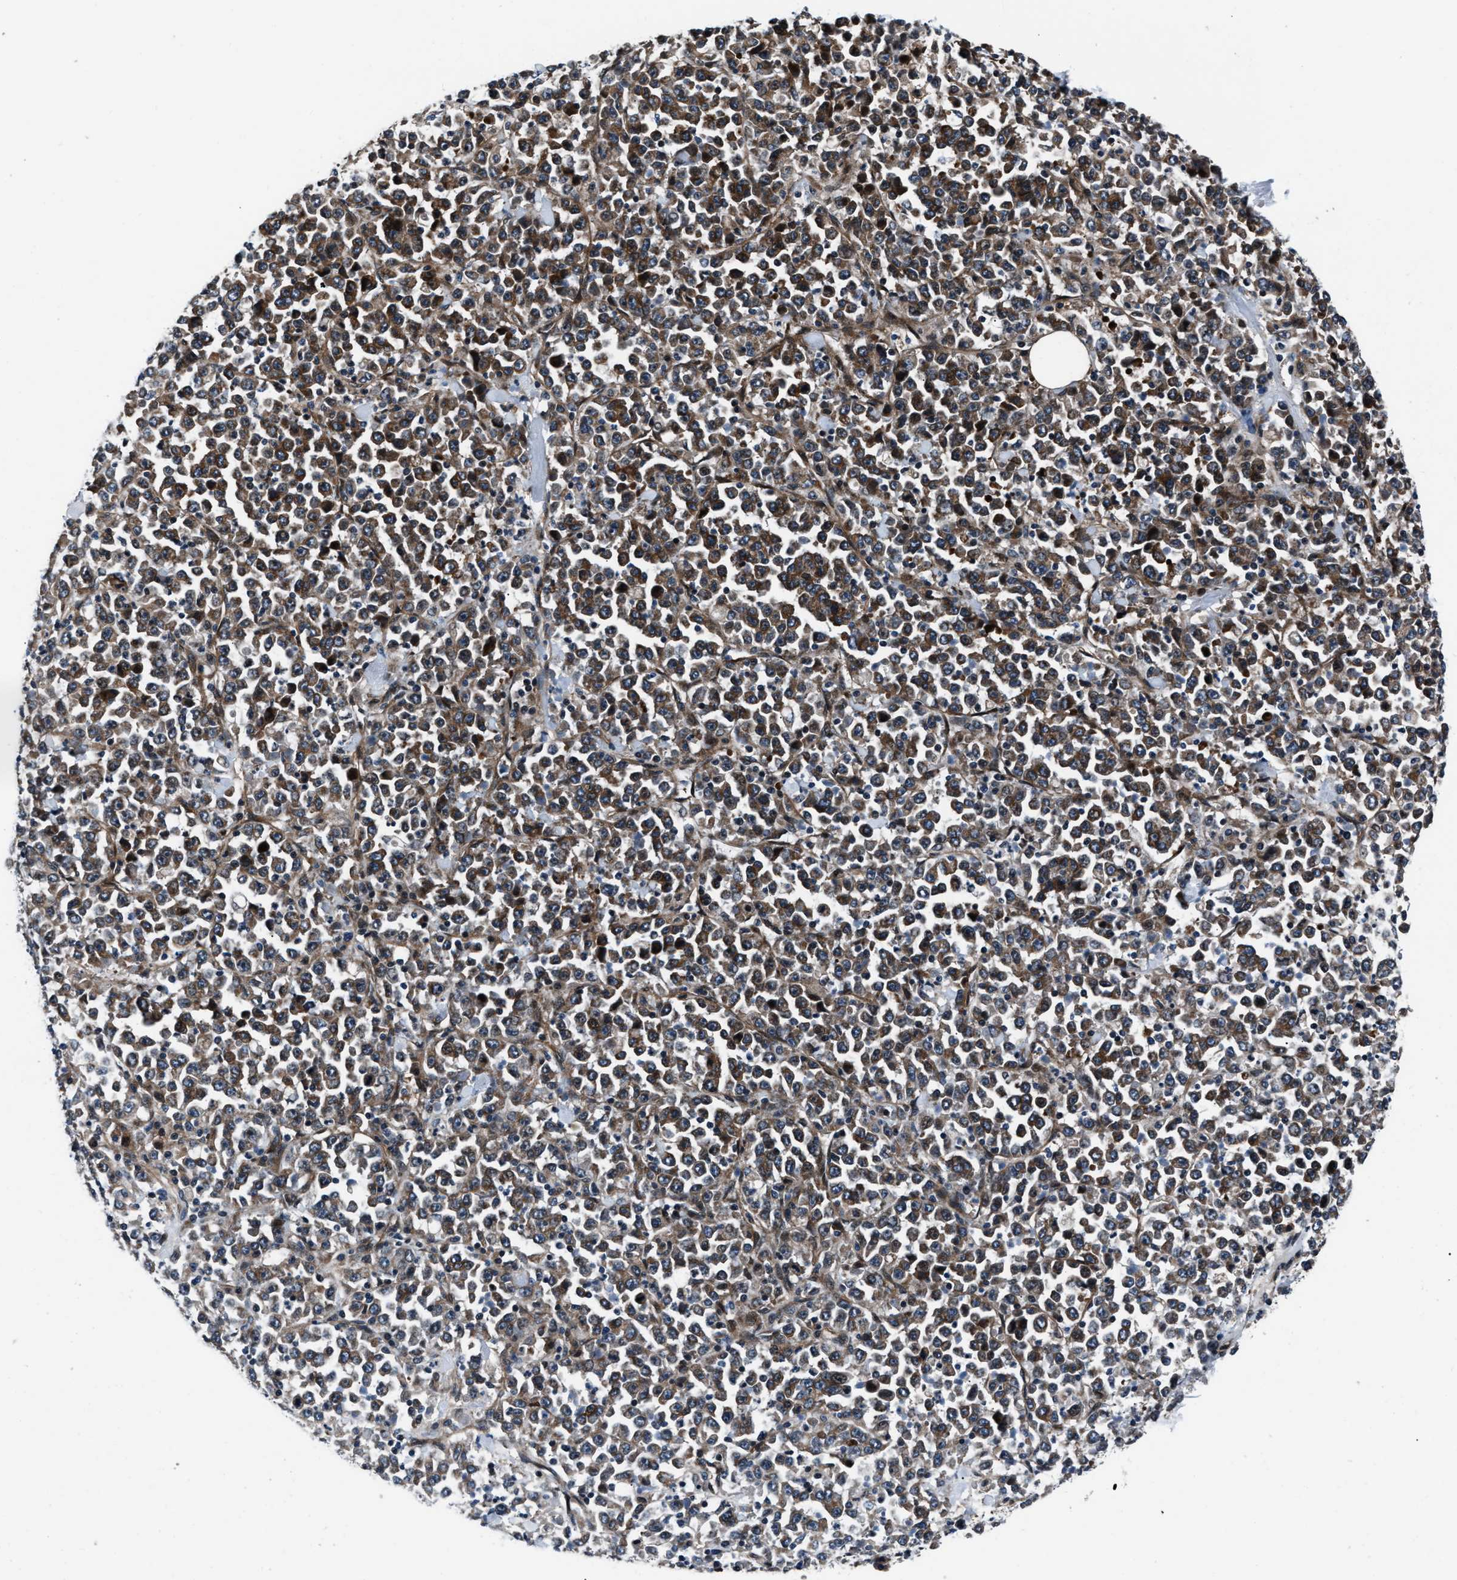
{"staining": {"intensity": "moderate", "quantity": ">75%", "location": "cytoplasmic/membranous"}, "tissue": "stomach cancer", "cell_type": "Tumor cells", "image_type": "cancer", "snomed": [{"axis": "morphology", "description": "Normal tissue, NOS"}, {"axis": "morphology", "description": "Adenocarcinoma, NOS"}, {"axis": "topography", "description": "Stomach, upper"}, {"axis": "topography", "description": "Stomach"}], "caption": "The image exhibits staining of stomach cancer, revealing moderate cytoplasmic/membranous protein expression (brown color) within tumor cells.", "gene": "DYNC2I1", "patient": {"sex": "male", "age": 59}}